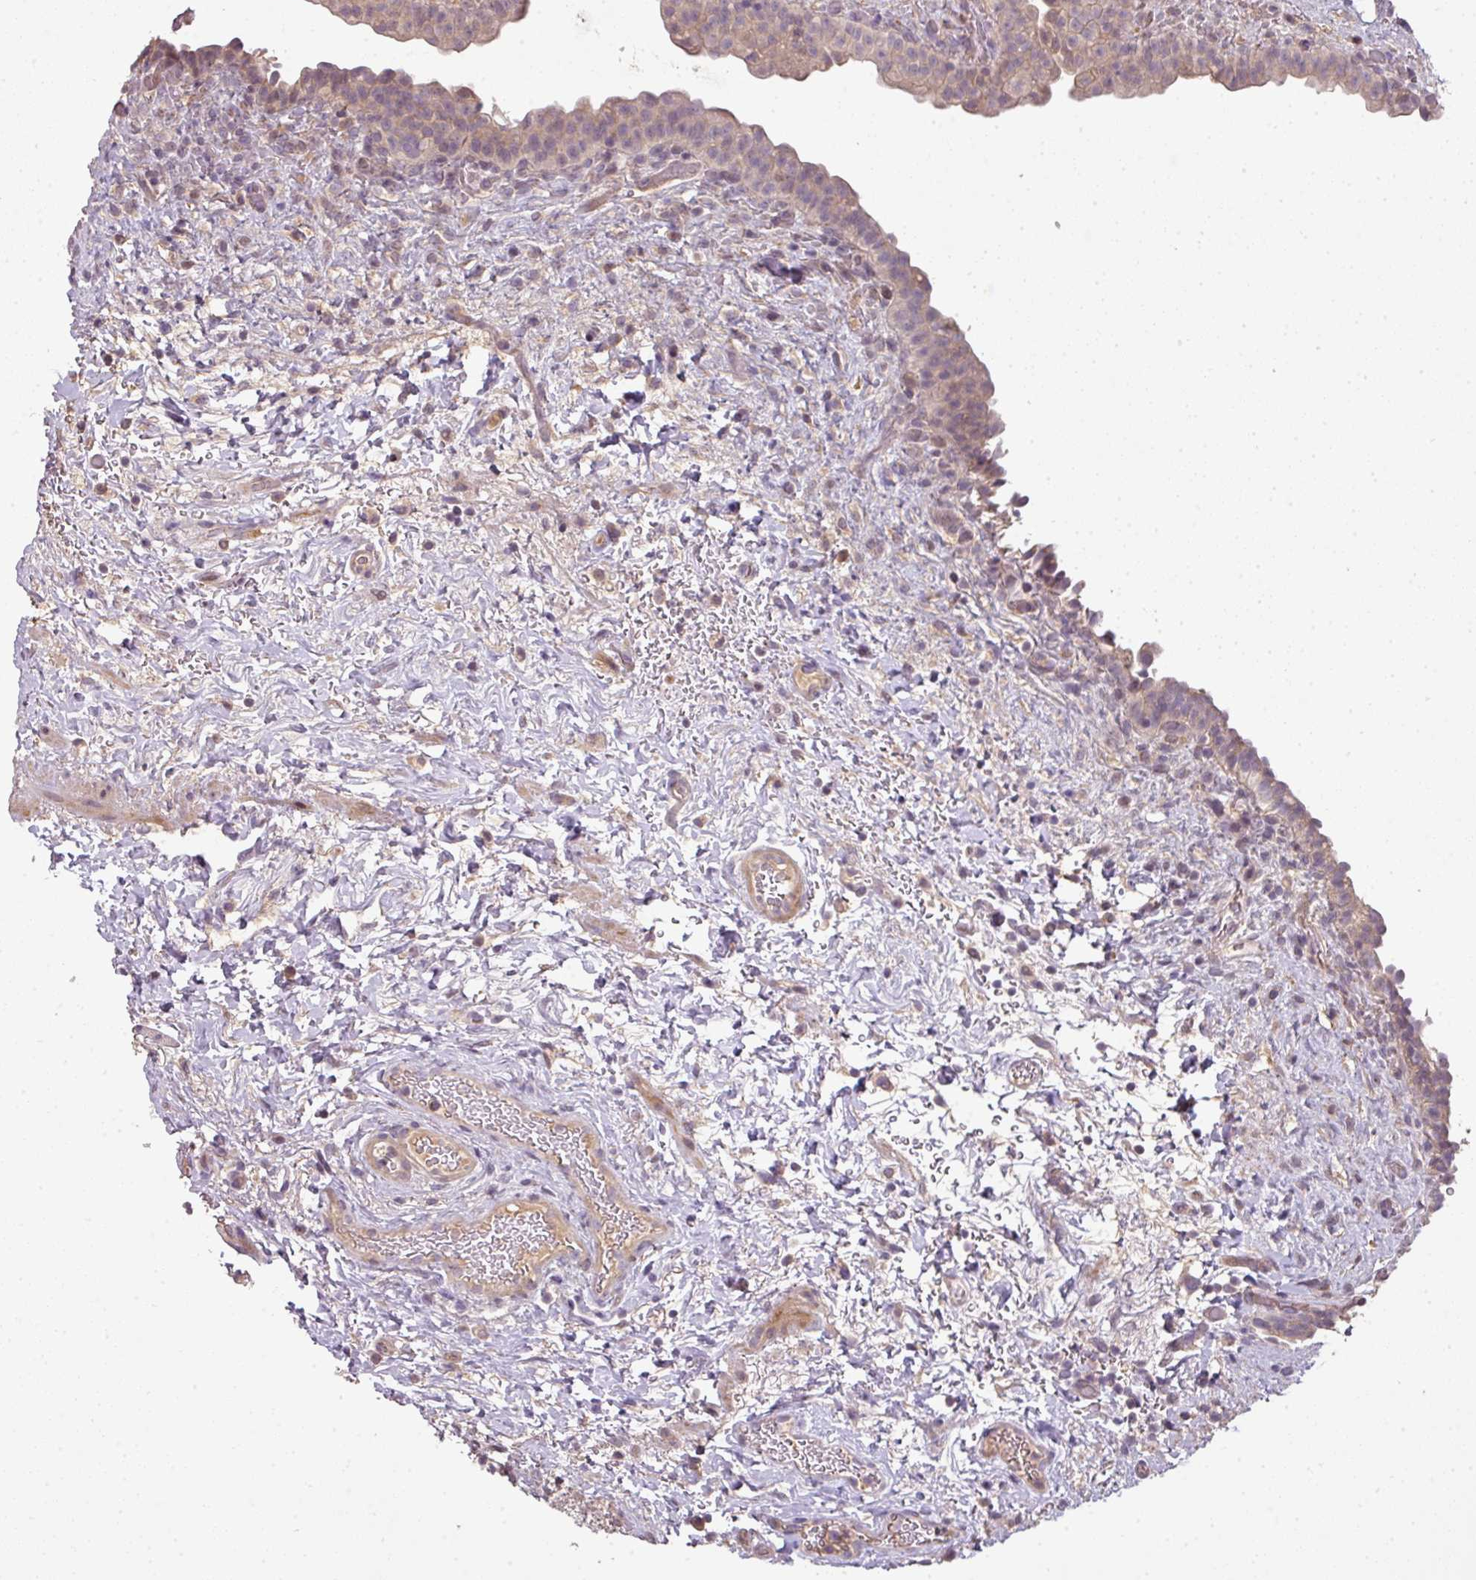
{"staining": {"intensity": "weak", "quantity": "25%-75%", "location": "cytoplasmic/membranous"}, "tissue": "urinary bladder", "cell_type": "Urothelial cells", "image_type": "normal", "snomed": [{"axis": "morphology", "description": "Normal tissue, NOS"}, {"axis": "topography", "description": "Urinary bladder"}], "caption": "Urinary bladder stained with IHC demonstrates weak cytoplasmic/membranous staining in about 25%-75% of urothelial cells.", "gene": "SPCS3", "patient": {"sex": "male", "age": 69}}